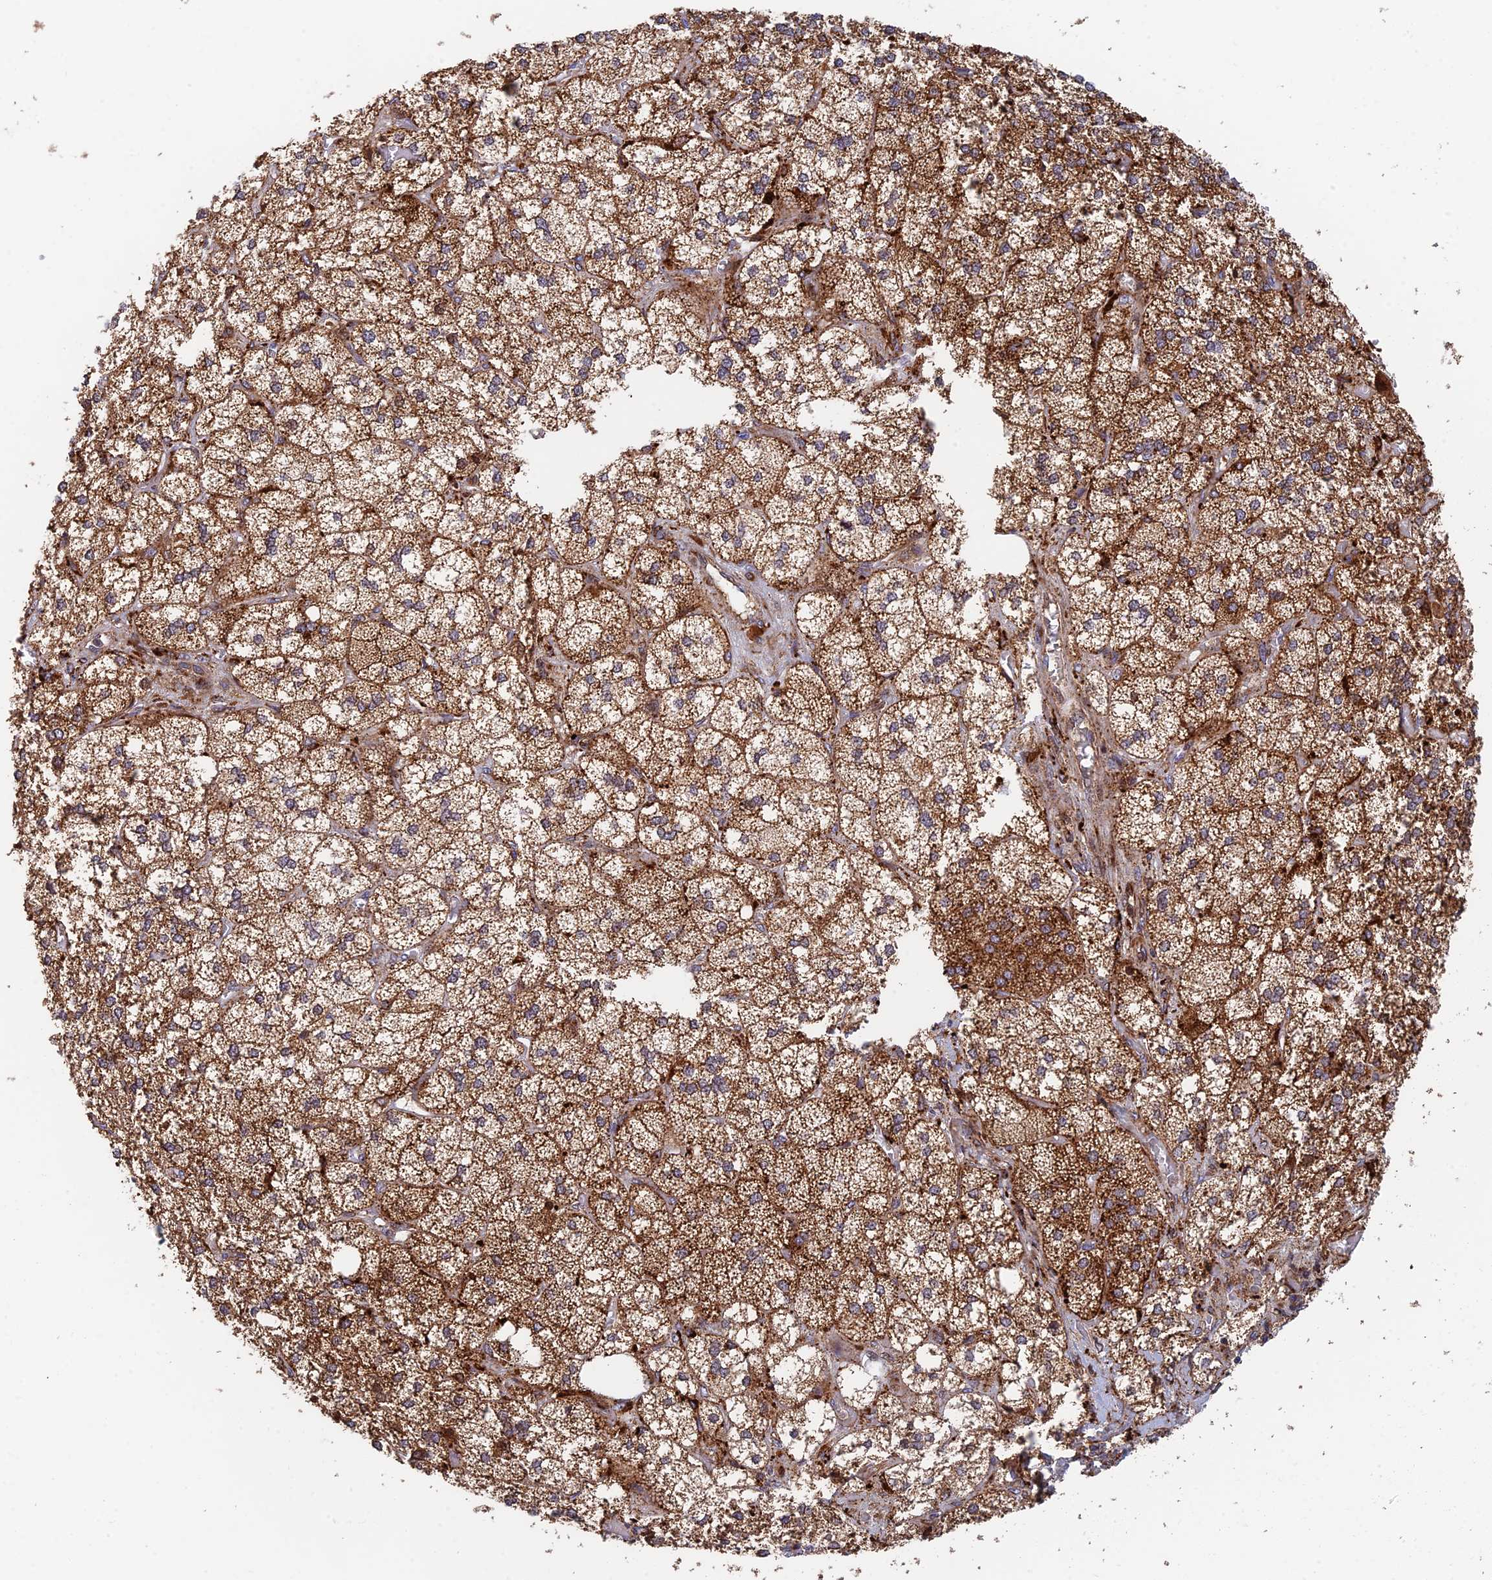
{"staining": {"intensity": "strong", "quantity": ">75%", "location": "cytoplasmic/membranous"}, "tissue": "adrenal gland", "cell_type": "Glandular cells", "image_type": "normal", "snomed": [{"axis": "morphology", "description": "Normal tissue, NOS"}, {"axis": "topography", "description": "Adrenal gland"}], "caption": "Glandular cells display high levels of strong cytoplasmic/membranous positivity in approximately >75% of cells in unremarkable human adrenal gland. (DAB IHC with brightfield microscopy, high magnification).", "gene": "PPP2R3C", "patient": {"sex": "male", "age": 61}}